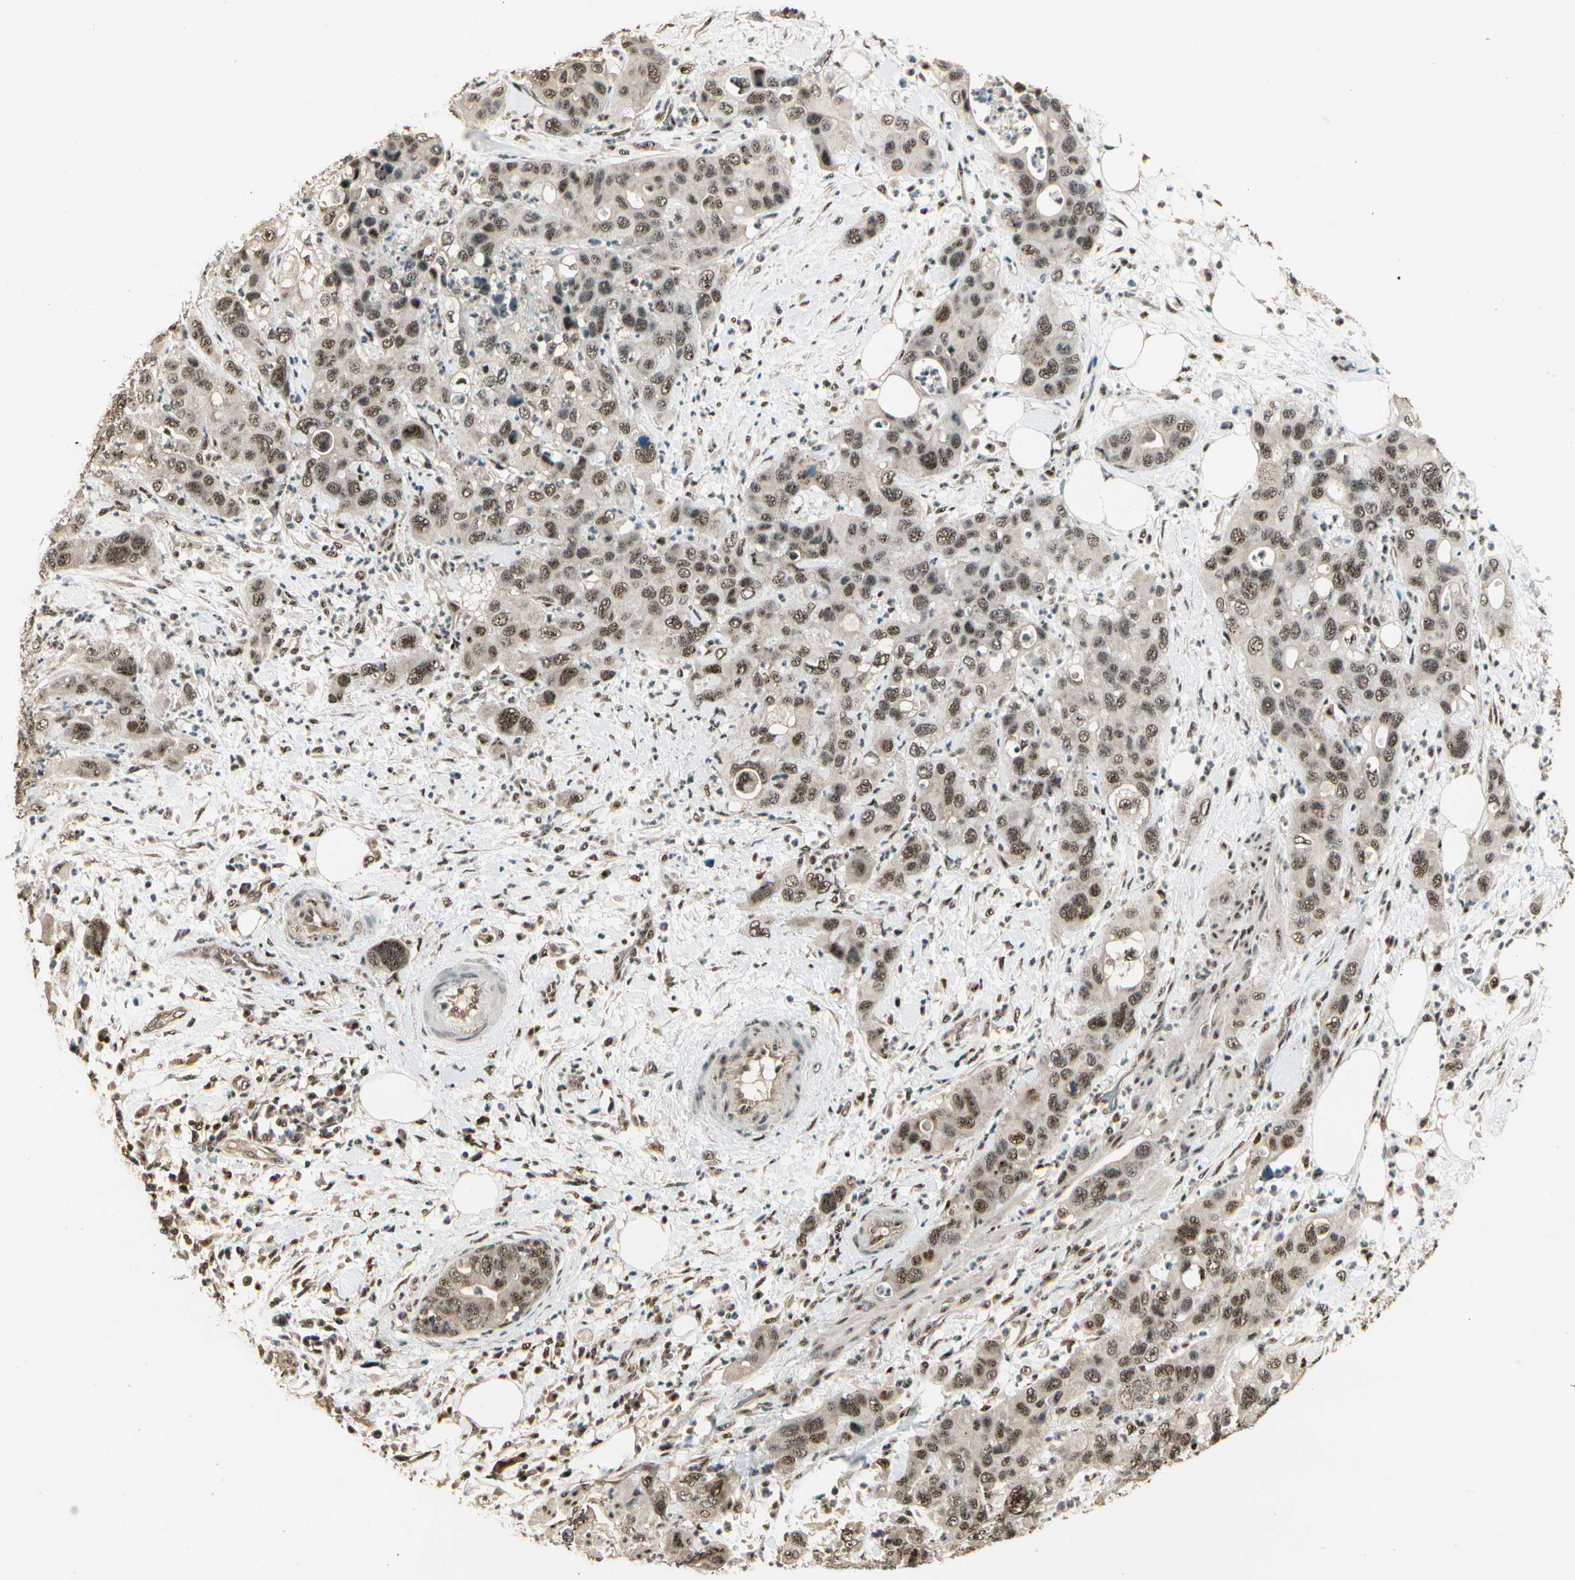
{"staining": {"intensity": "strong", "quantity": "25%-75%", "location": "nuclear"}, "tissue": "pancreatic cancer", "cell_type": "Tumor cells", "image_type": "cancer", "snomed": [{"axis": "morphology", "description": "Adenocarcinoma, NOS"}, {"axis": "topography", "description": "Pancreas"}], "caption": "A histopathology image of adenocarcinoma (pancreatic) stained for a protein shows strong nuclear brown staining in tumor cells.", "gene": "RBM25", "patient": {"sex": "female", "age": 71}}